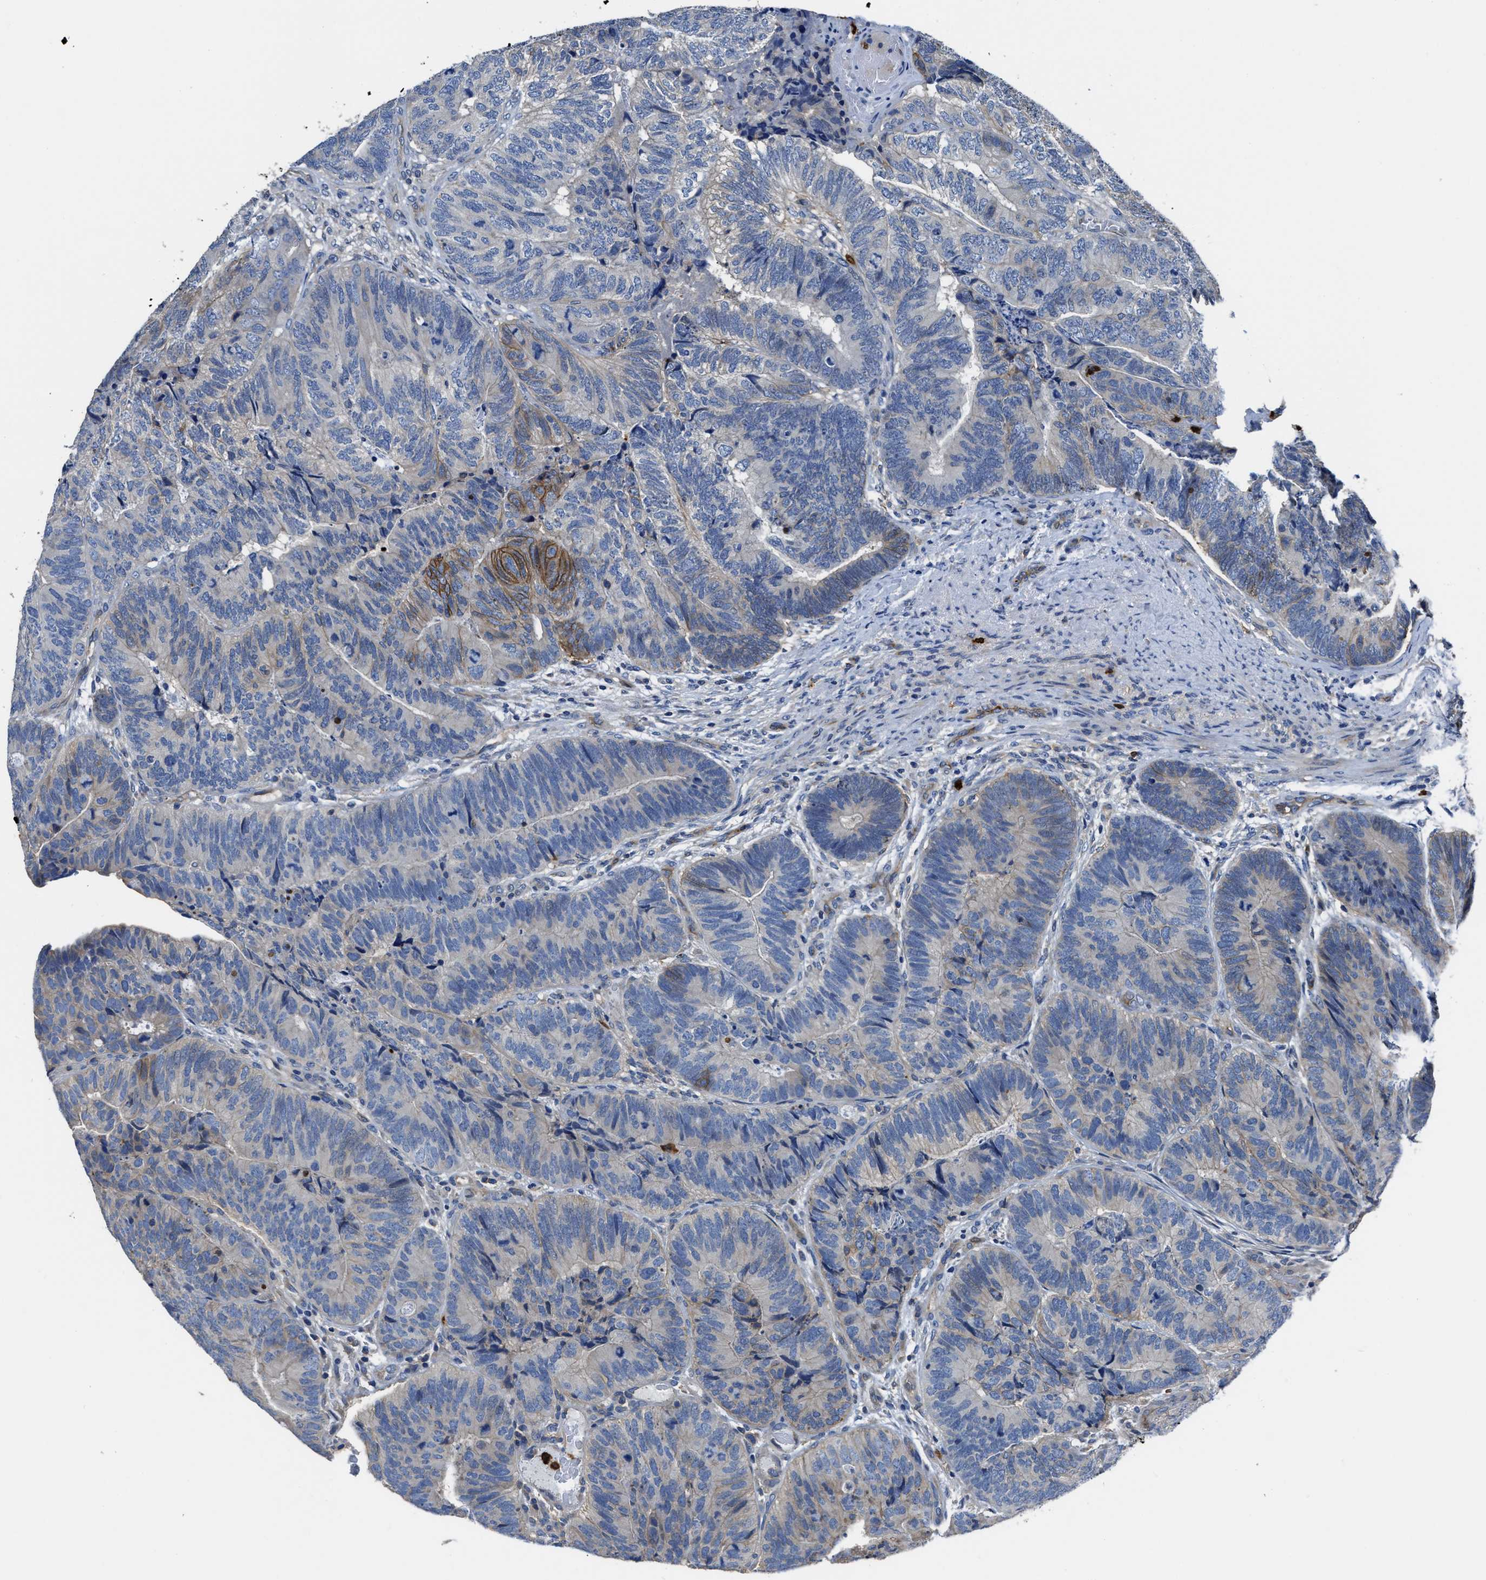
{"staining": {"intensity": "moderate", "quantity": "<25%", "location": "cytoplasmic/membranous"}, "tissue": "colorectal cancer", "cell_type": "Tumor cells", "image_type": "cancer", "snomed": [{"axis": "morphology", "description": "Adenocarcinoma, NOS"}, {"axis": "topography", "description": "Colon"}], "caption": "Human colorectal adenocarcinoma stained with a protein marker reveals moderate staining in tumor cells.", "gene": "TRAF6", "patient": {"sex": "female", "age": 67}}